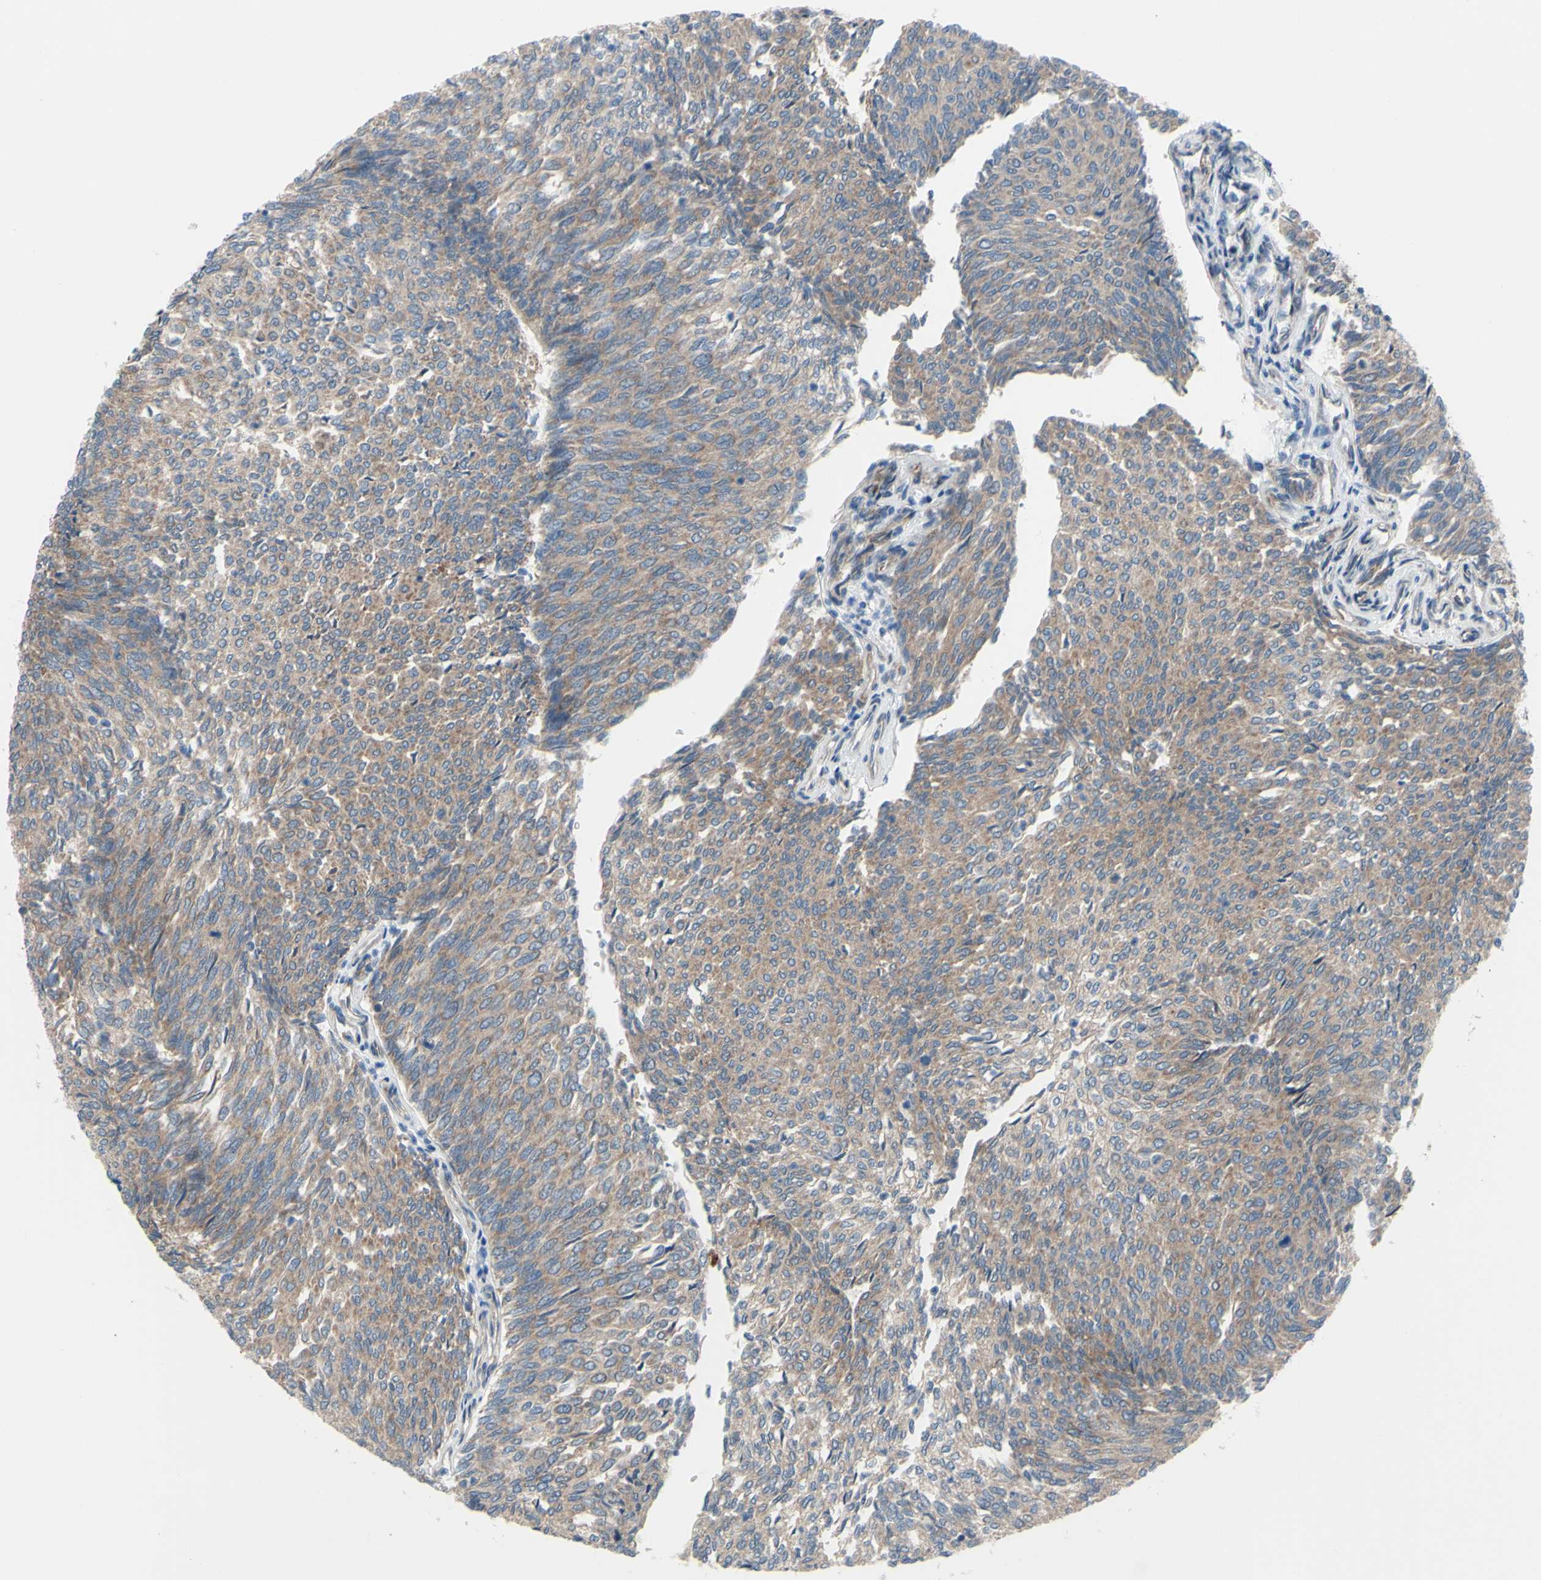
{"staining": {"intensity": "weak", "quantity": ">75%", "location": "cytoplasmic/membranous"}, "tissue": "urothelial cancer", "cell_type": "Tumor cells", "image_type": "cancer", "snomed": [{"axis": "morphology", "description": "Urothelial carcinoma, Low grade"}, {"axis": "topography", "description": "Urinary bladder"}], "caption": "Weak cytoplasmic/membranous staining is seen in approximately >75% of tumor cells in low-grade urothelial carcinoma. (Stains: DAB in brown, nuclei in blue, Microscopy: brightfield microscopy at high magnification).", "gene": "GRAMD2B", "patient": {"sex": "female", "age": 79}}